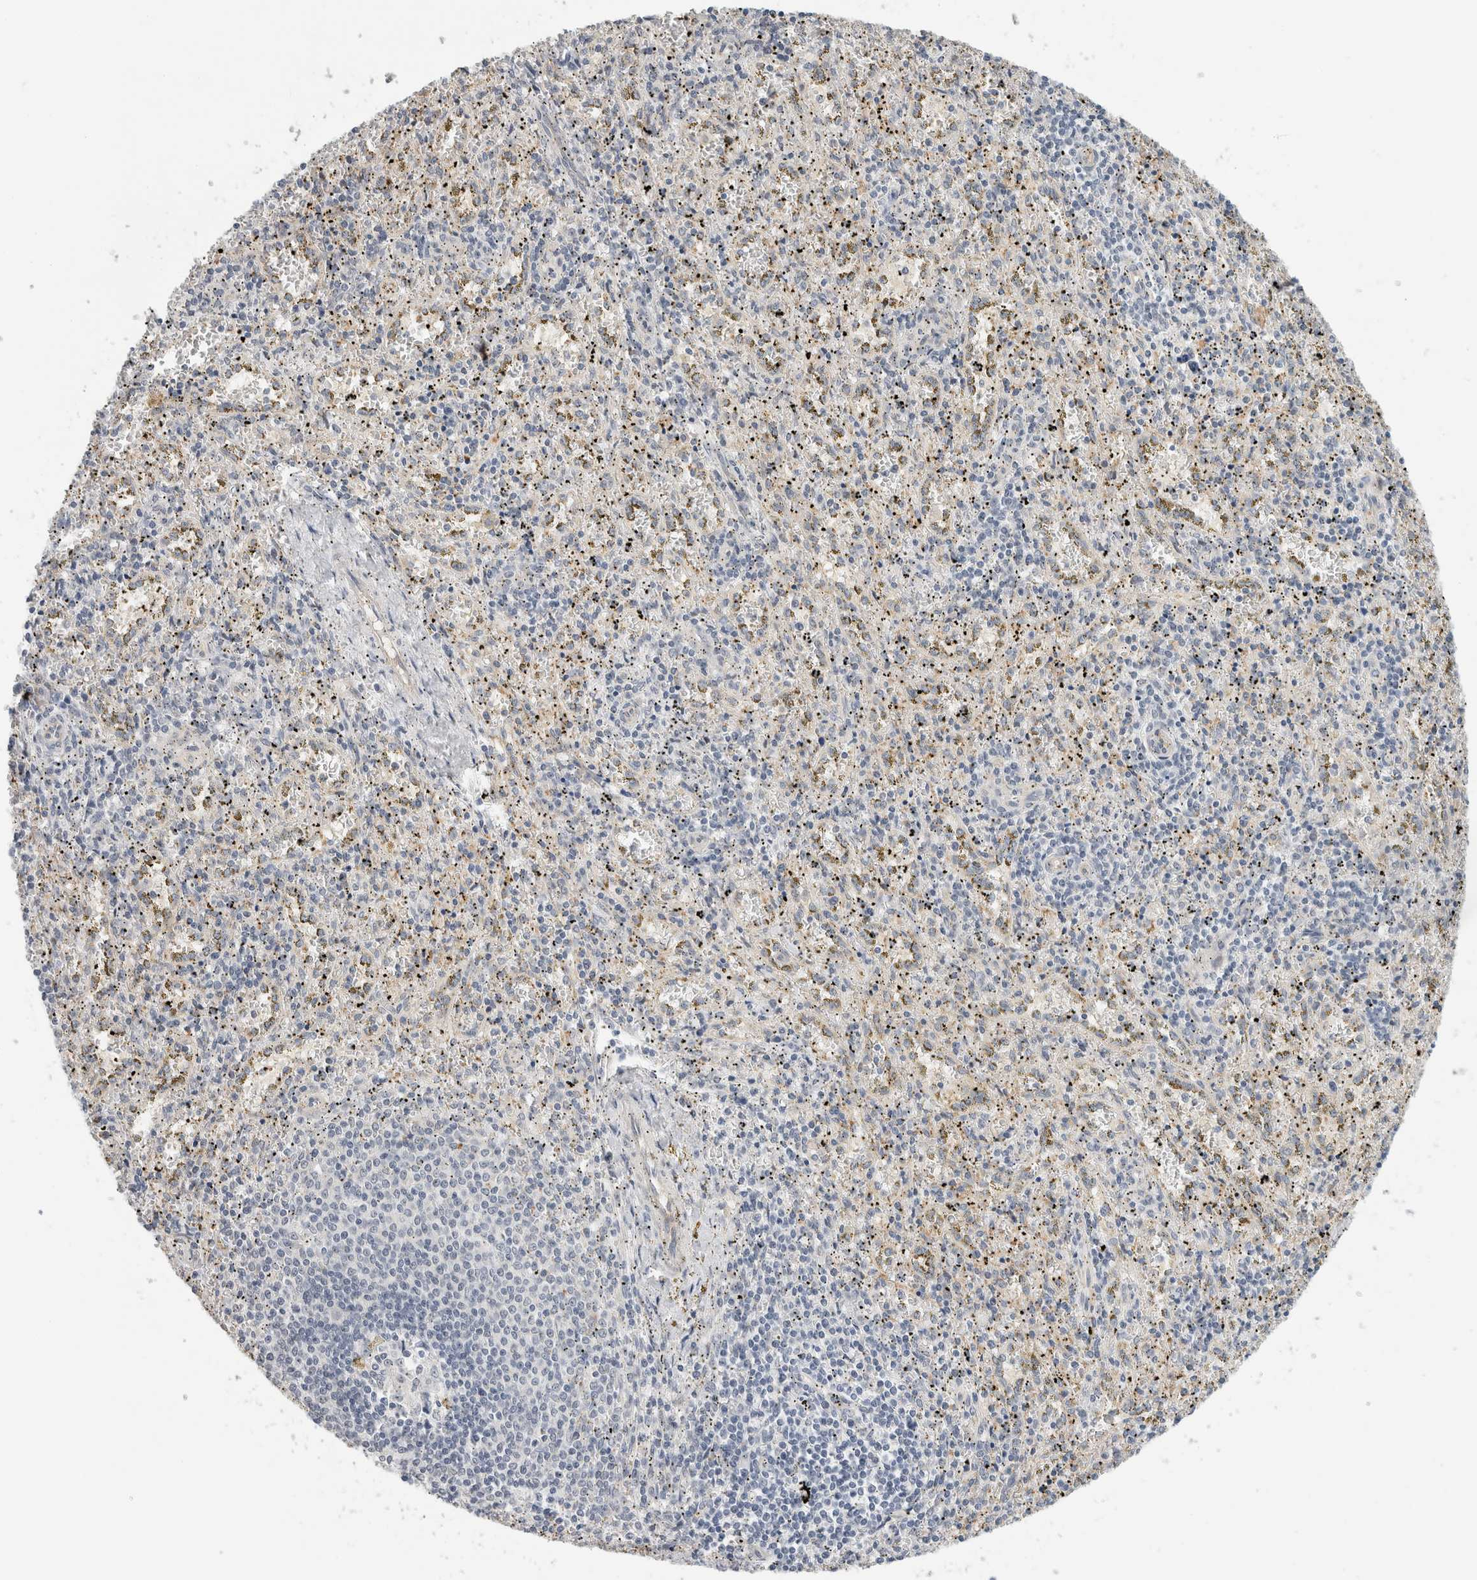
{"staining": {"intensity": "negative", "quantity": "none", "location": "none"}, "tissue": "spleen", "cell_type": "Cells in red pulp", "image_type": "normal", "snomed": [{"axis": "morphology", "description": "Normal tissue, NOS"}, {"axis": "topography", "description": "Spleen"}], "caption": "This image is of unremarkable spleen stained with IHC to label a protein in brown with the nuclei are counter-stained blue. There is no positivity in cells in red pulp.", "gene": "HCN3", "patient": {"sex": "male", "age": 11}}